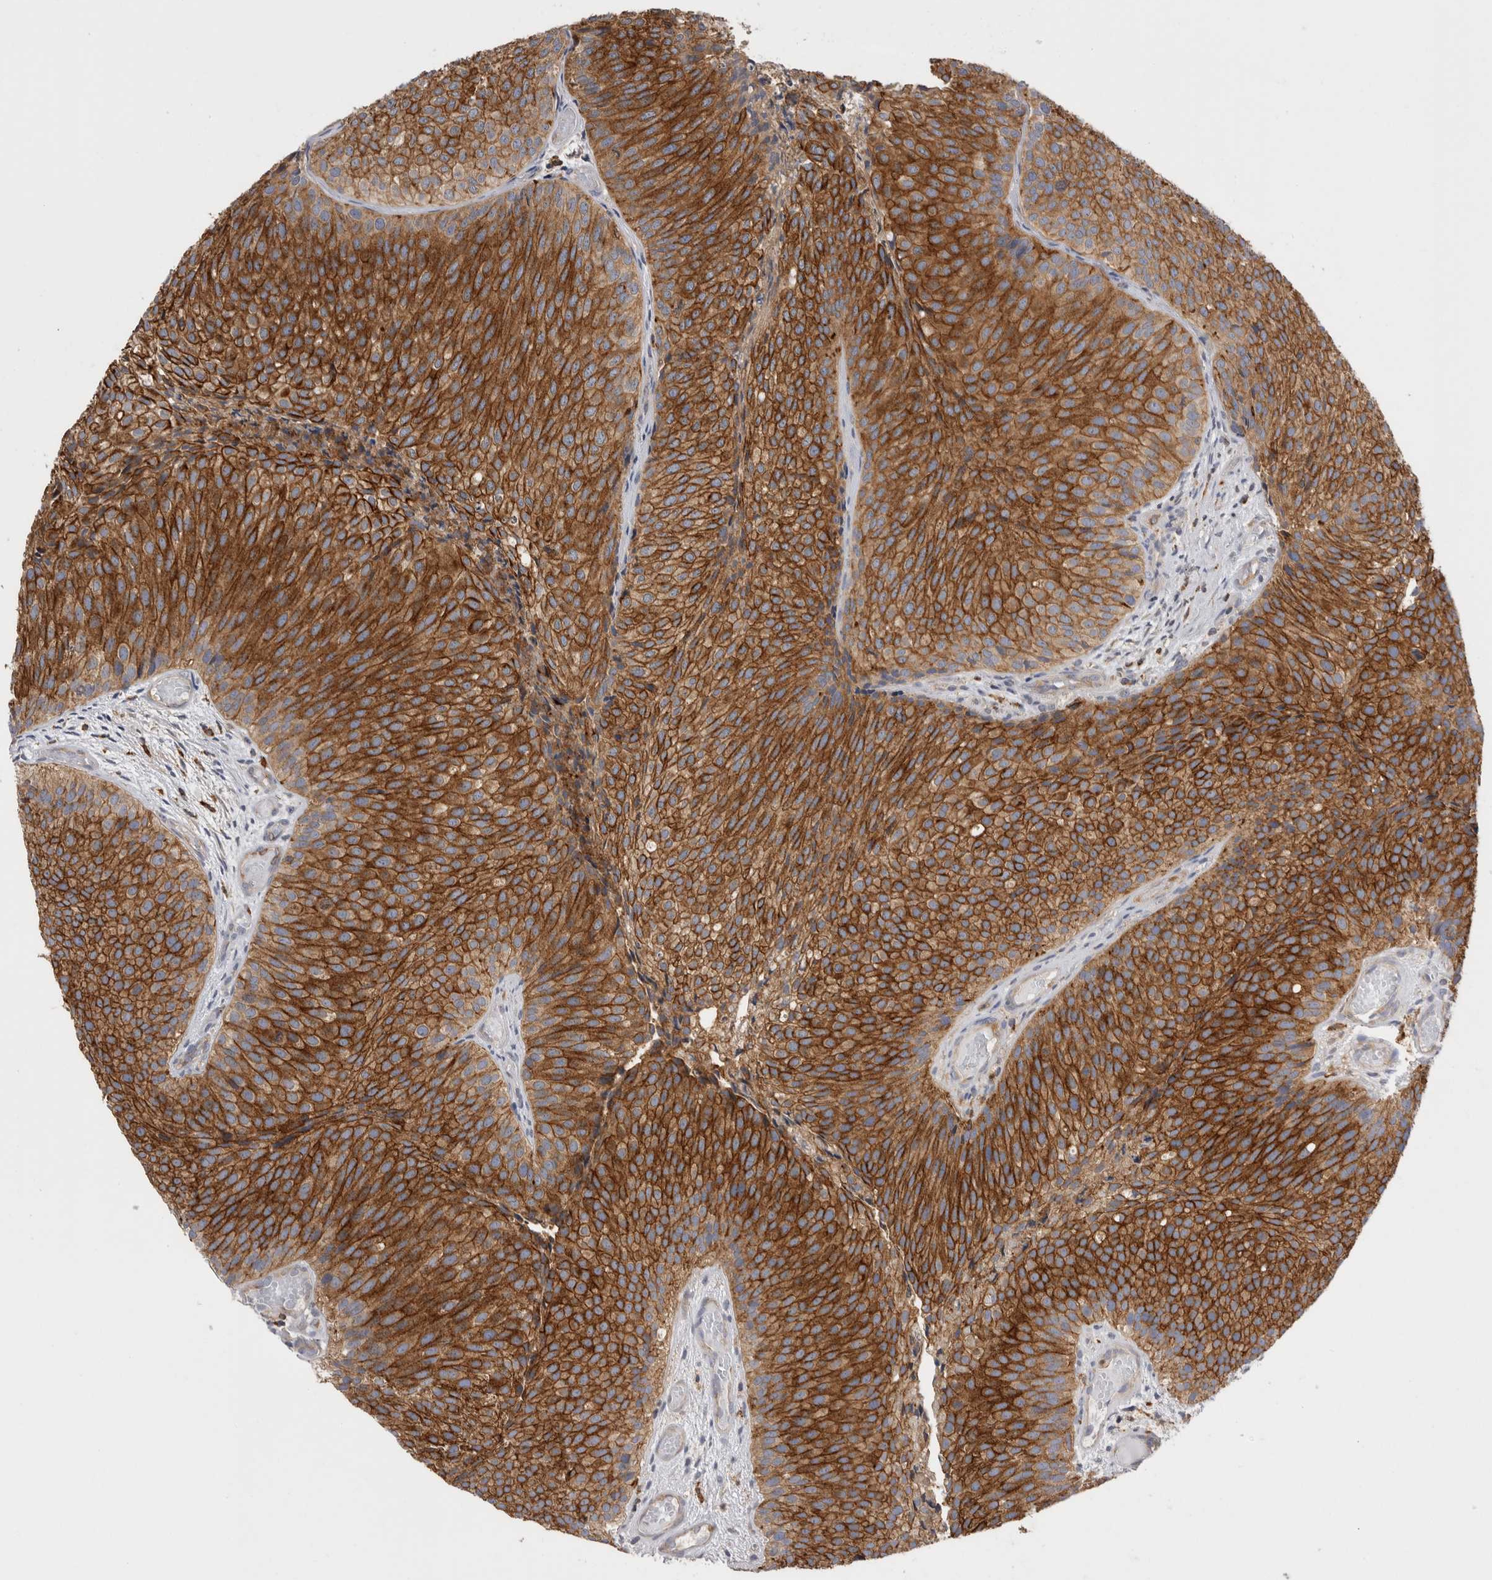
{"staining": {"intensity": "strong", "quantity": ">75%", "location": "cytoplasmic/membranous"}, "tissue": "urothelial cancer", "cell_type": "Tumor cells", "image_type": "cancer", "snomed": [{"axis": "morphology", "description": "Urothelial carcinoma, Low grade"}, {"axis": "topography", "description": "Urinary bladder"}], "caption": "A brown stain labels strong cytoplasmic/membranous positivity of a protein in human urothelial cancer tumor cells.", "gene": "RAB11FIP1", "patient": {"sex": "male", "age": 86}}